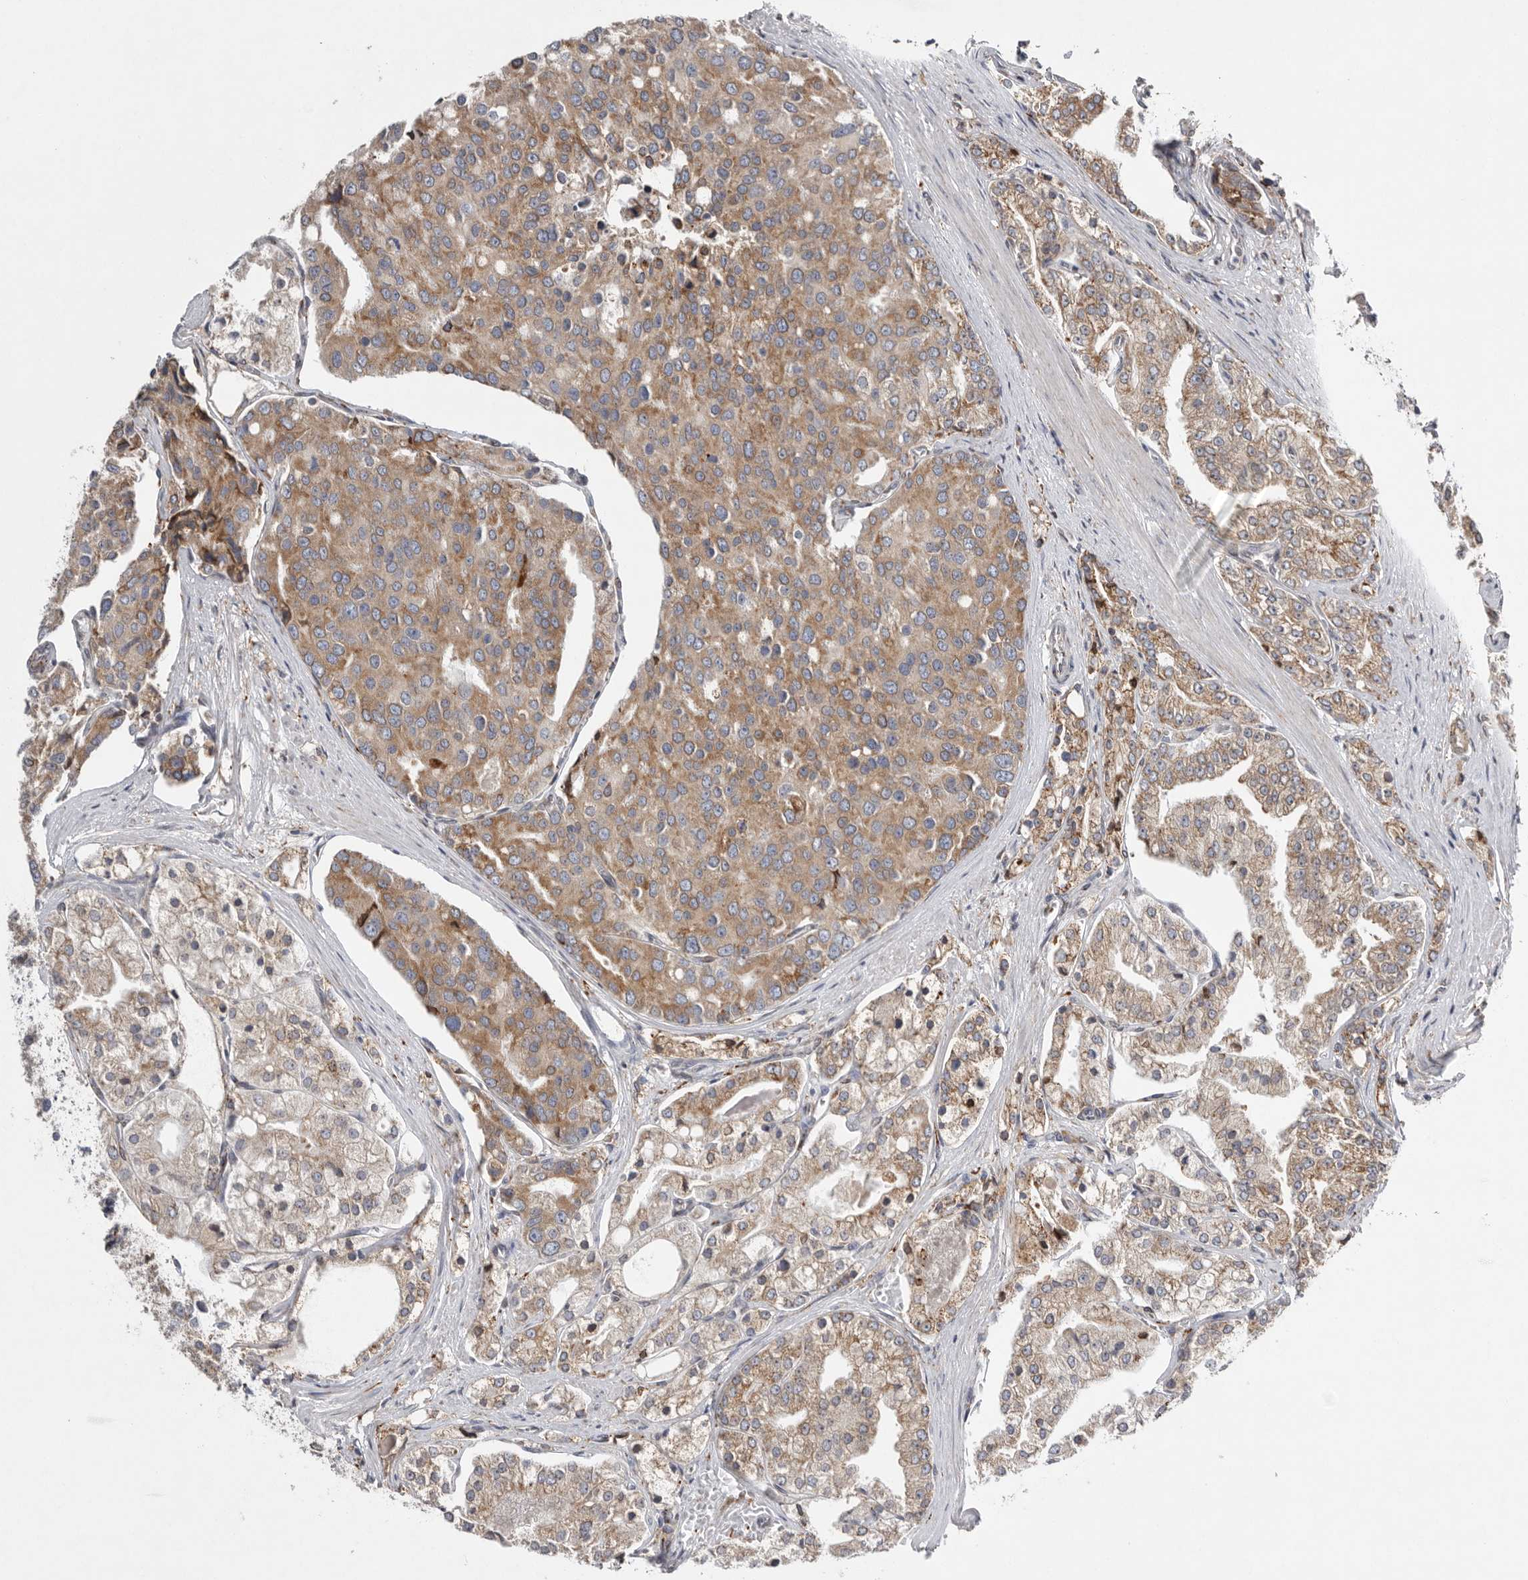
{"staining": {"intensity": "moderate", "quantity": ">75%", "location": "cytoplasmic/membranous"}, "tissue": "prostate cancer", "cell_type": "Tumor cells", "image_type": "cancer", "snomed": [{"axis": "morphology", "description": "Adenocarcinoma, High grade"}, {"axis": "topography", "description": "Prostate"}], "caption": "Tumor cells display moderate cytoplasmic/membranous staining in approximately >75% of cells in prostate cancer (high-grade adenocarcinoma).", "gene": "GANAB", "patient": {"sex": "male", "age": 50}}